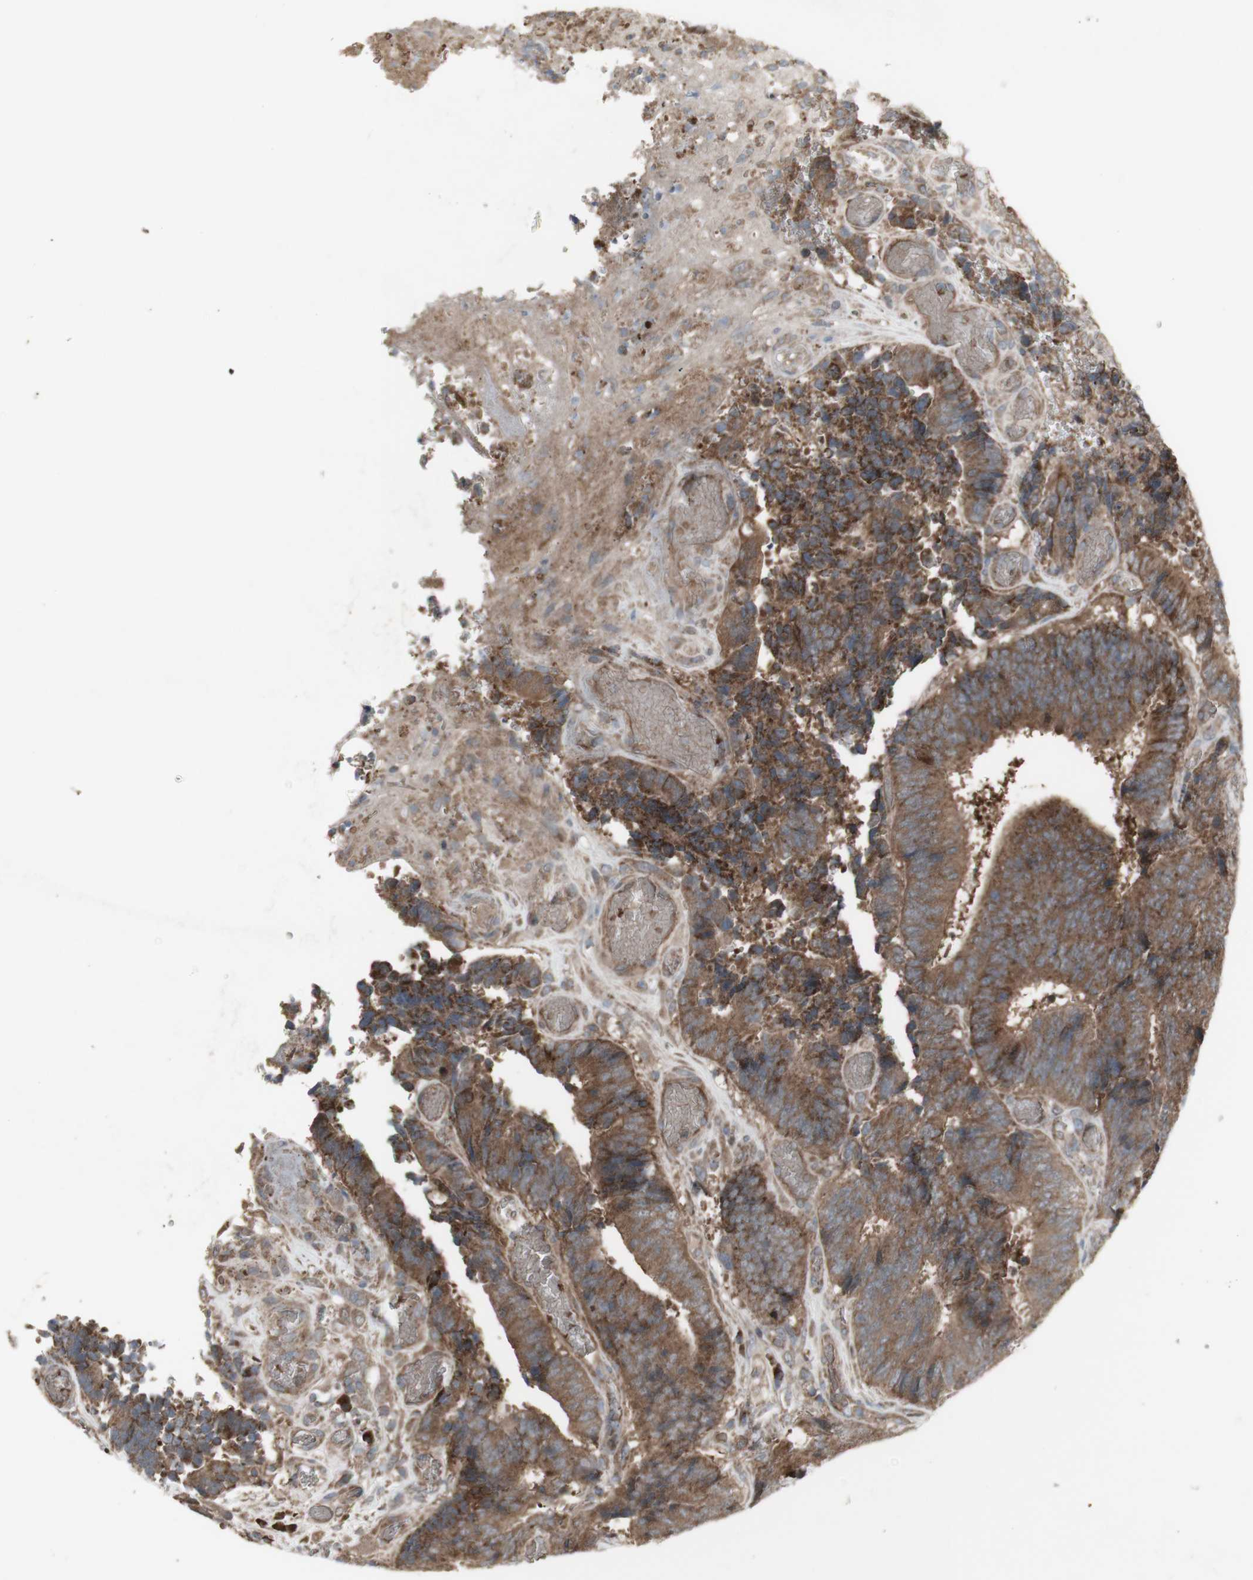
{"staining": {"intensity": "moderate", "quantity": ">75%", "location": "cytoplasmic/membranous"}, "tissue": "colorectal cancer", "cell_type": "Tumor cells", "image_type": "cancer", "snomed": [{"axis": "morphology", "description": "Adenocarcinoma, NOS"}, {"axis": "topography", "description": "Rectum"}], "caption": "This histopathology image exhibits immunohistochemistry staining of human colorectal adenocarcinoma, with medium moderate cytoplasmic/membranous positivity in approximately >75% of tumor cells.", "gene": "SHC1", "patient": {"sex": "male", "age": 72}}